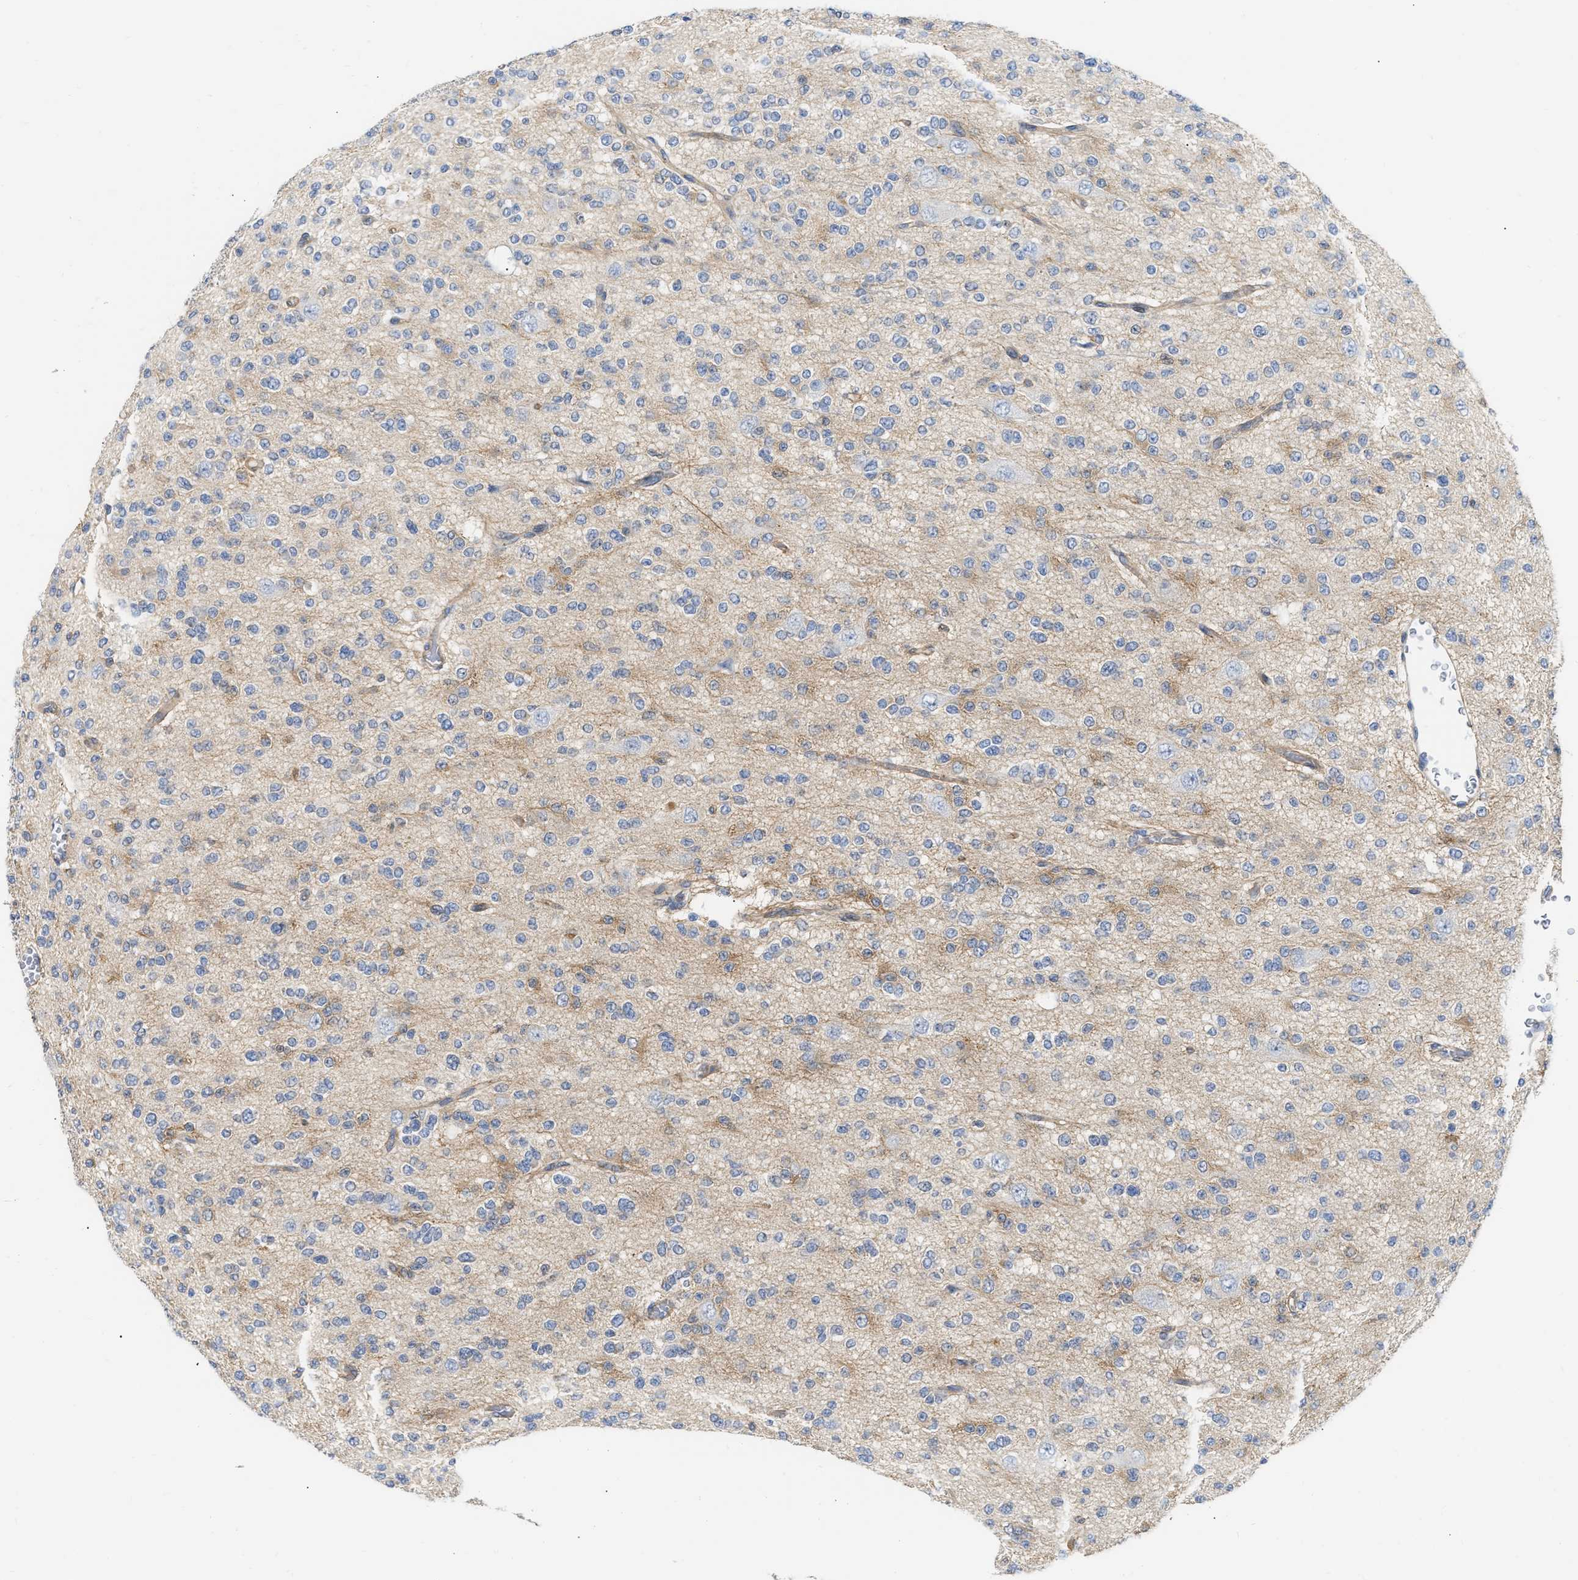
{"staining": {"intensity": "moderate", "quantity": "<25%", "location": "cytoplasmic/membranous"}, "tissue": "glioma", "cell_type": "Tumor cells", "image_type": "cancer", "snomed": [{"axis": "morphology", "description": "Glioma, malignant, Low grade"}, {"axis": "topography", "description": "Brain"}], "caption": "Low-grade glioma (malignant) was stained to show a protein in brown. There is low levels of moderate cytoplasmic/membranous expression in approximately <25% of tumor cells.", "gene": "FHL1", "patient": {"sex": "male", "age": 38}}